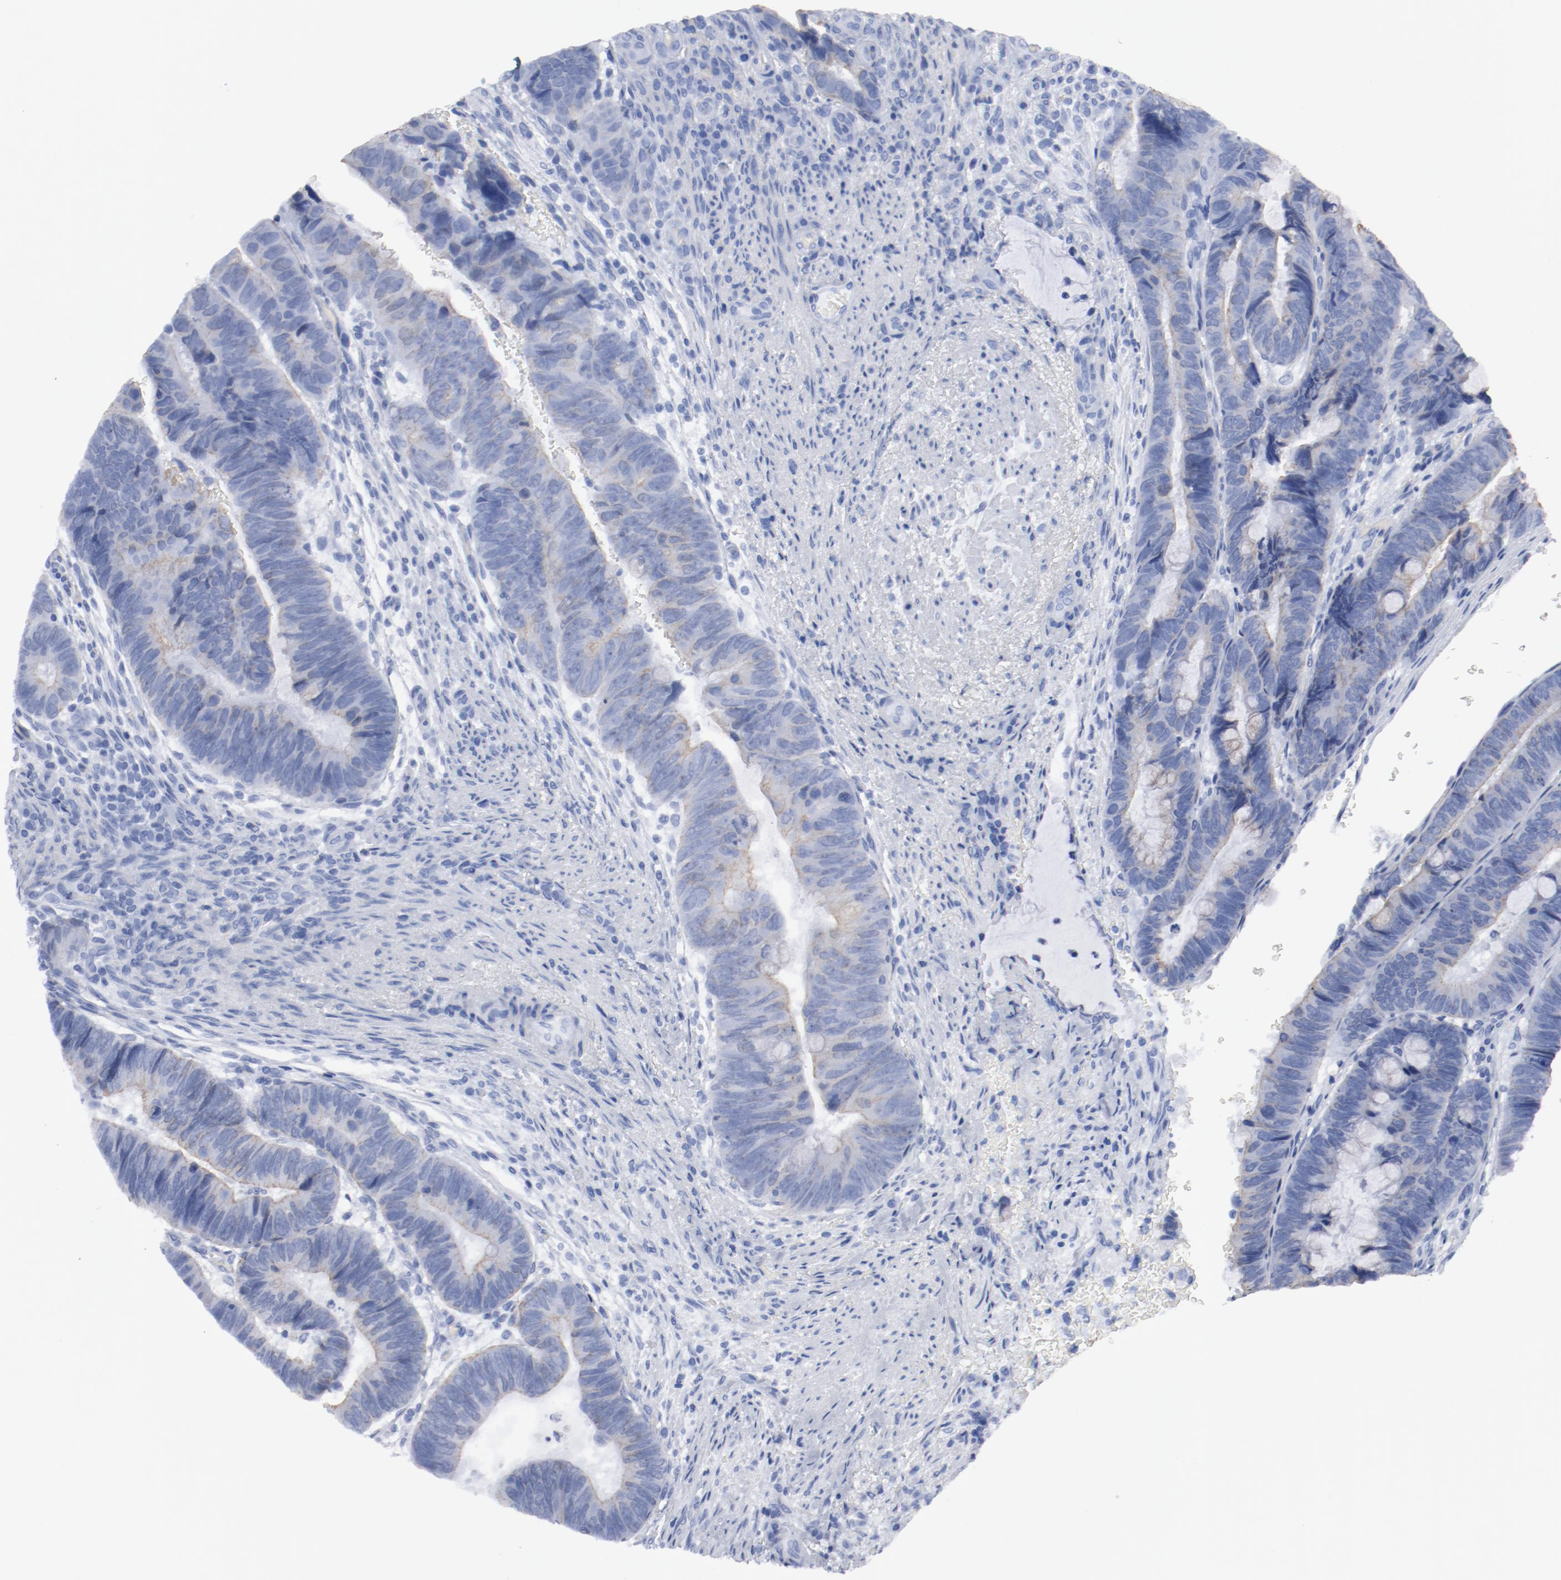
{"staining": {"intensity": "weak", "quantity": "<25%", "location": "cytoplasmic/membranous"}, "tissue": "colorectal cancer", "cell_type": "Tumor cells", "image_type": "cancer", "snomed": [{"axis": "morphology", "description": "Normal tissue, NOS"}, {"axis": "morphology", "description": "Adenocarcinoma, NOS"}, {"axis": "topography", "description": "Rectum"}], "caption": "Immunohistochemistry (IHC) photomicrograph of neoplastic tissue: colorectal cancer (adenocarcinoma) stained with DAB (3,3'-diaminobenzidine) shows no significant protein positivity in tumor cells.", "gene": "TSPAN6", "patient": {"sex": "male", "age": 92}}